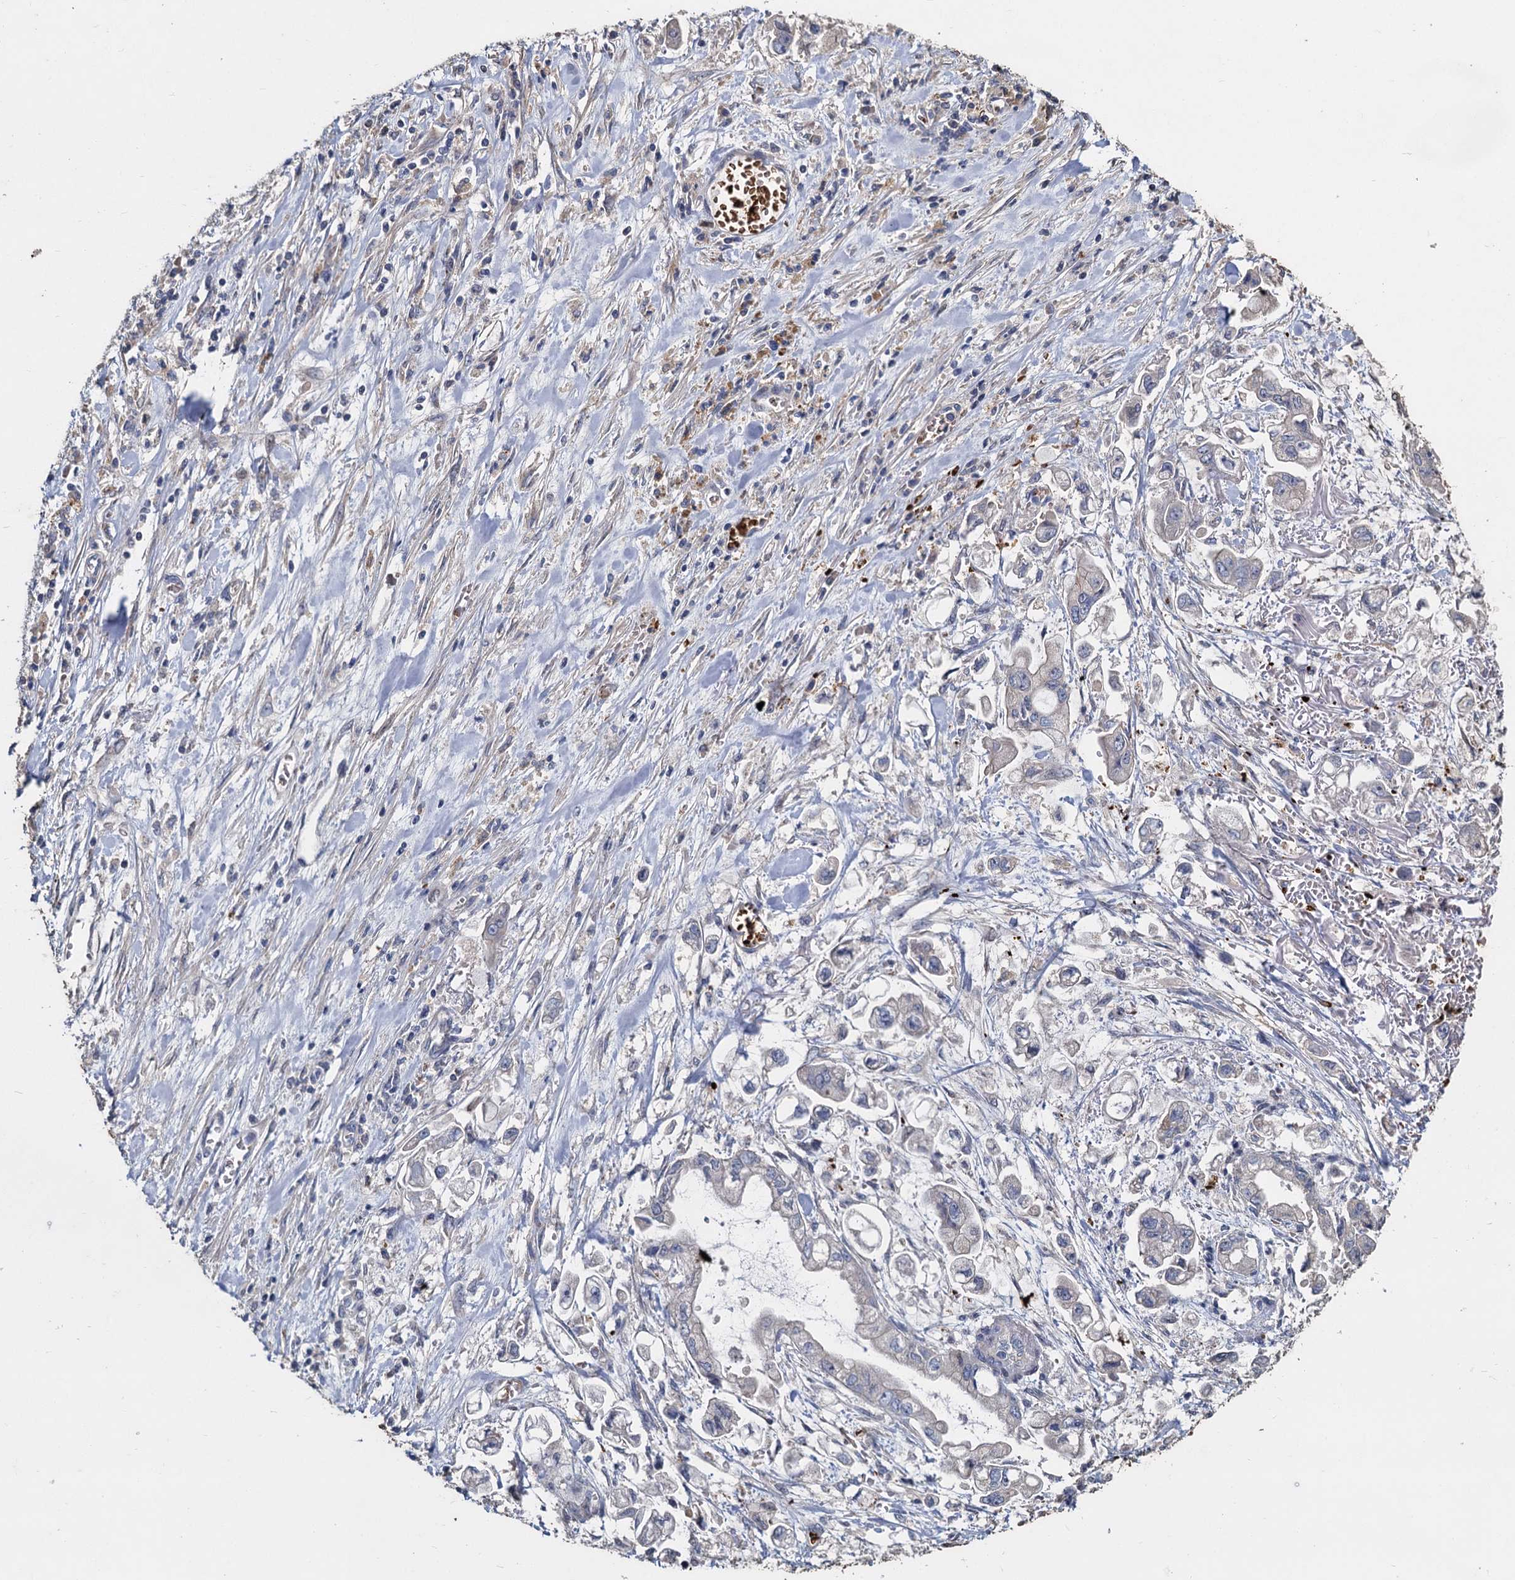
{"staining": {"intensity": "negative", "quantity": "none", "location": "none"}, "tissue": "stomach cancer", "cell_type": "Tumor cells", "image_type": "cancer", "snomed": [{"axis": "morphology", "description": "Adenocarcinoma, NOS"}, {"axis": "topography", "description": "Stomach"}], "caption": "Tumor cells are negative for brown protein staining in adenocarcinoma (stomach).", "gene": "TCTN2", "patient": {"sex": "male", "age": 62}}